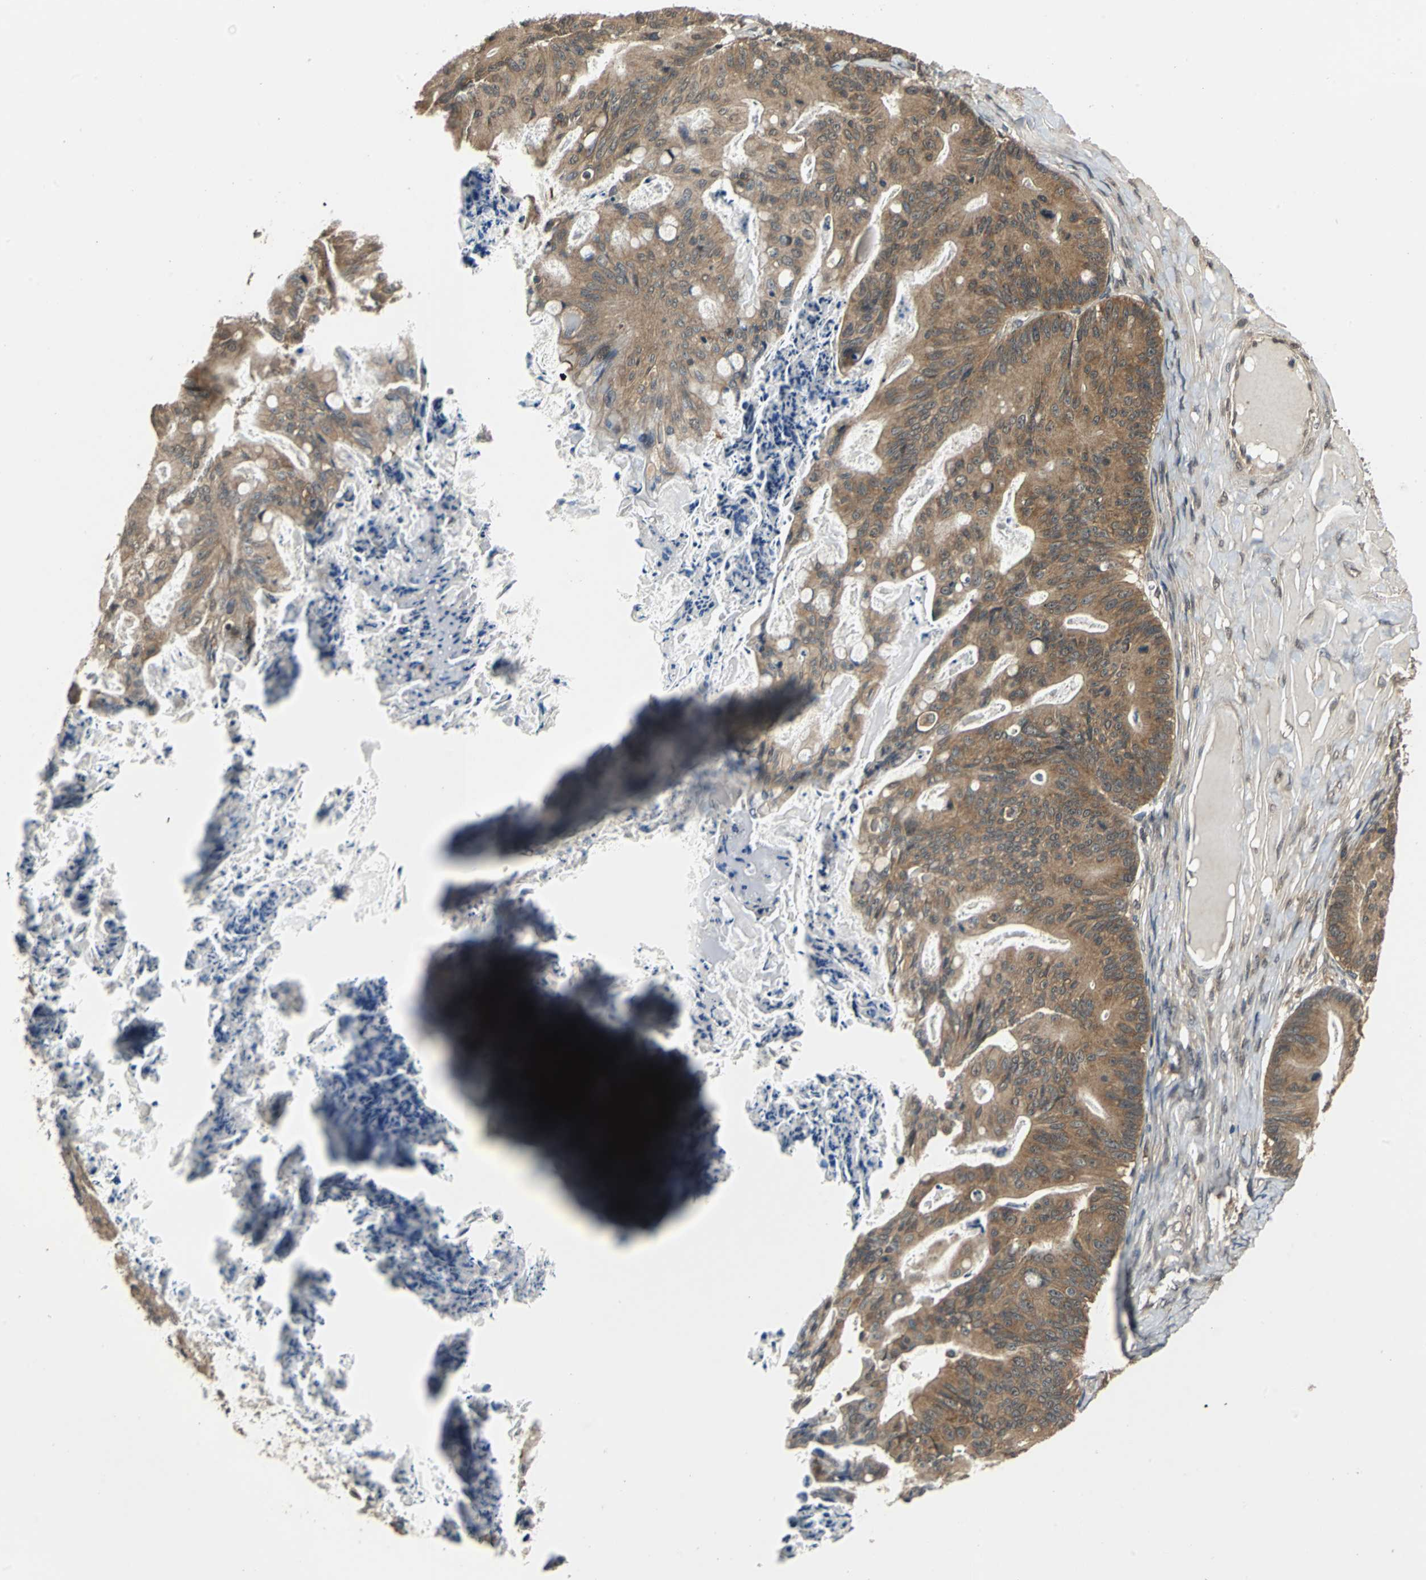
{"staining": {"intensity": "moderate", "quantity": ">75%", "location": "cytoplasmic/membranous"}, "tissue": "ovarian cancer", "cell_type": "Tumor cells", "image_type": "cancer", "snomed": [{"axis": "morphology", "description": "Cystadenocarcinoma, mucinous, NOS"}, {"axis": "topography", "description": "Ovary"}], "caption": "DAB (3,3'-diaminobenzidine) immunohistochemical staining of ovarian cancer (mucinous cystadenocarcinoma) displays moderate cytoplasmic/membranous protein staining in approximately >75% of tumor cells. (brown staining indicates protein expression, while blue staining denotes nuclei).", "gene": "EIF2B2", "patient": {"sex": "female", "age": 36}}